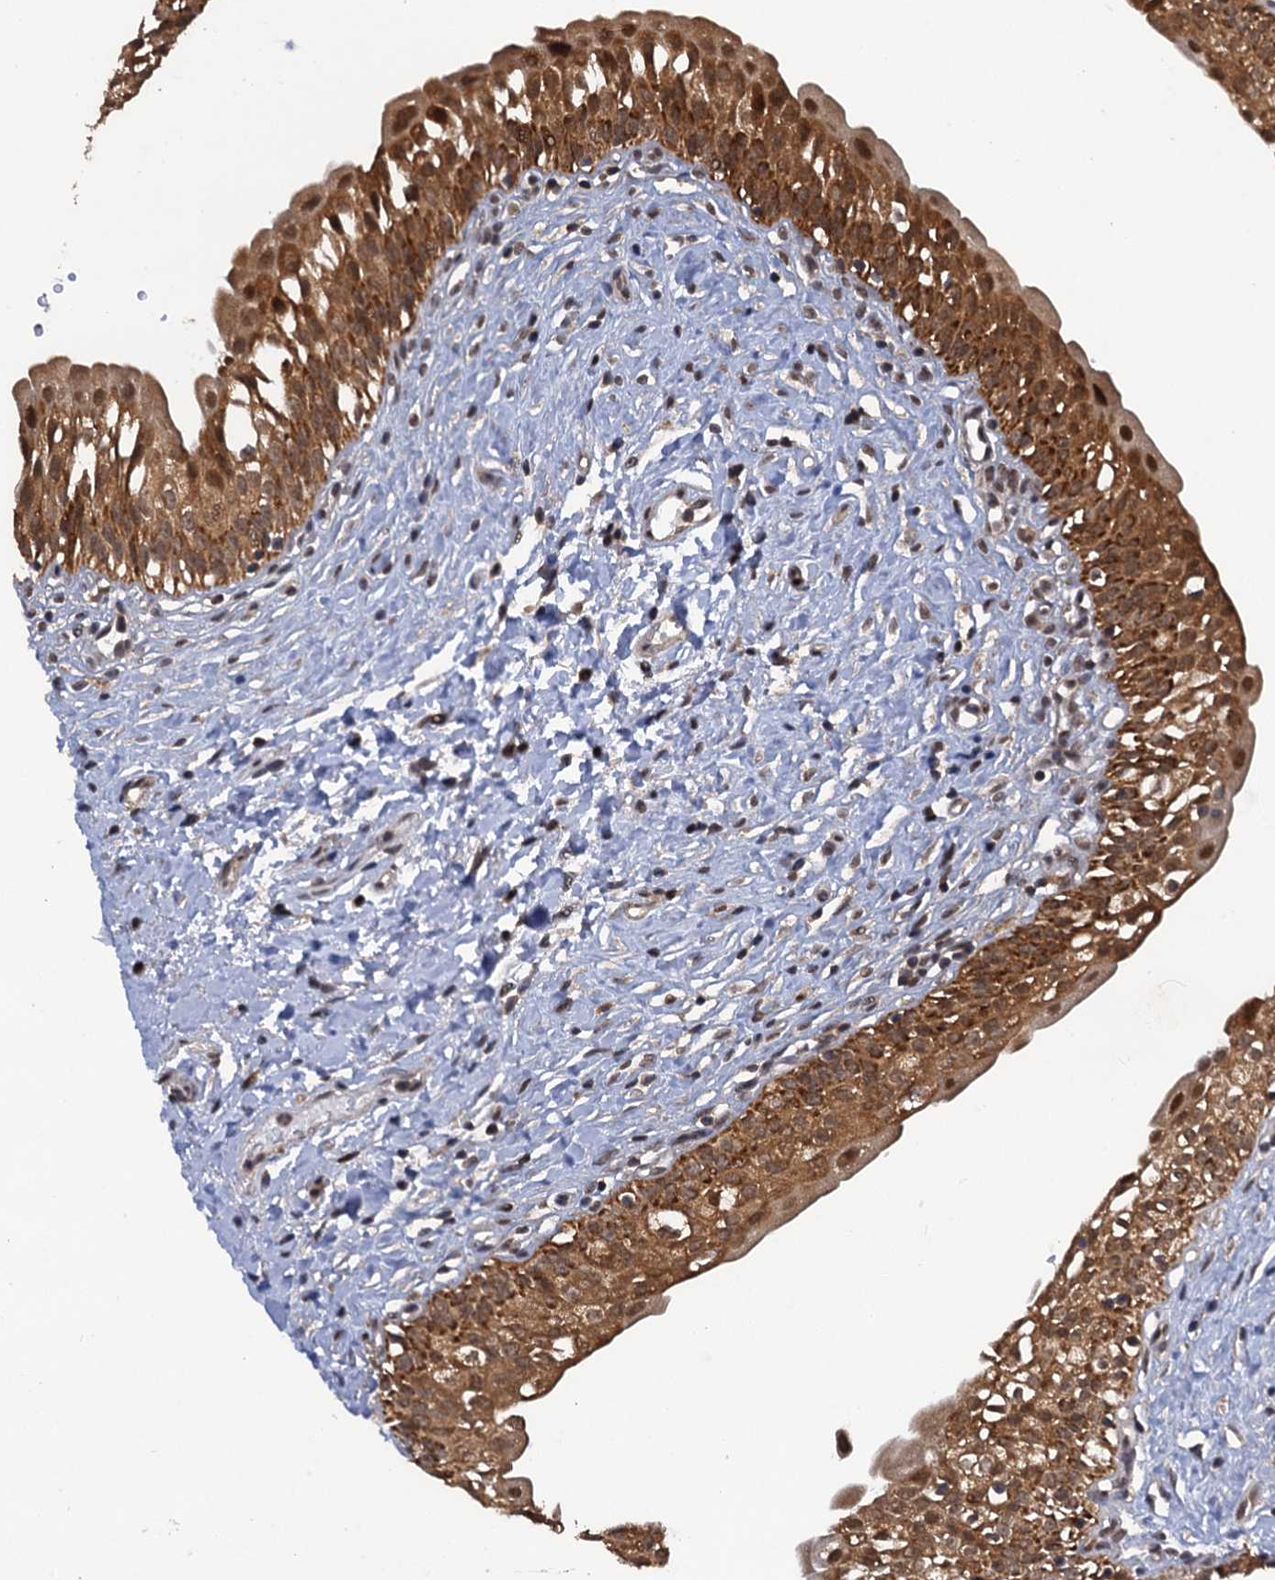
{"staining": {"intensity": "moderate", "quantity": ">75%", "location": "cytoplasmic/membranous,nuclear"}, "tissue": "urinary bladder", "cell_type": "Urothelial cells", "image_type": "normal", "snomed": [{"axis": "morphology", "description": "Normal tissue, NOS"}, {"axis": "topography", "description": "Urinary bladder"}], "caption": "Immunohistochemical staining of unremarkable urinary bladder demonstrates medium levels of moderate cytoplasmic/membranous,nuclear staining in approximately >75% of urothelial cells.", "gene": "ZAR1L", "patient": {"sex": "male", "age": 51}}